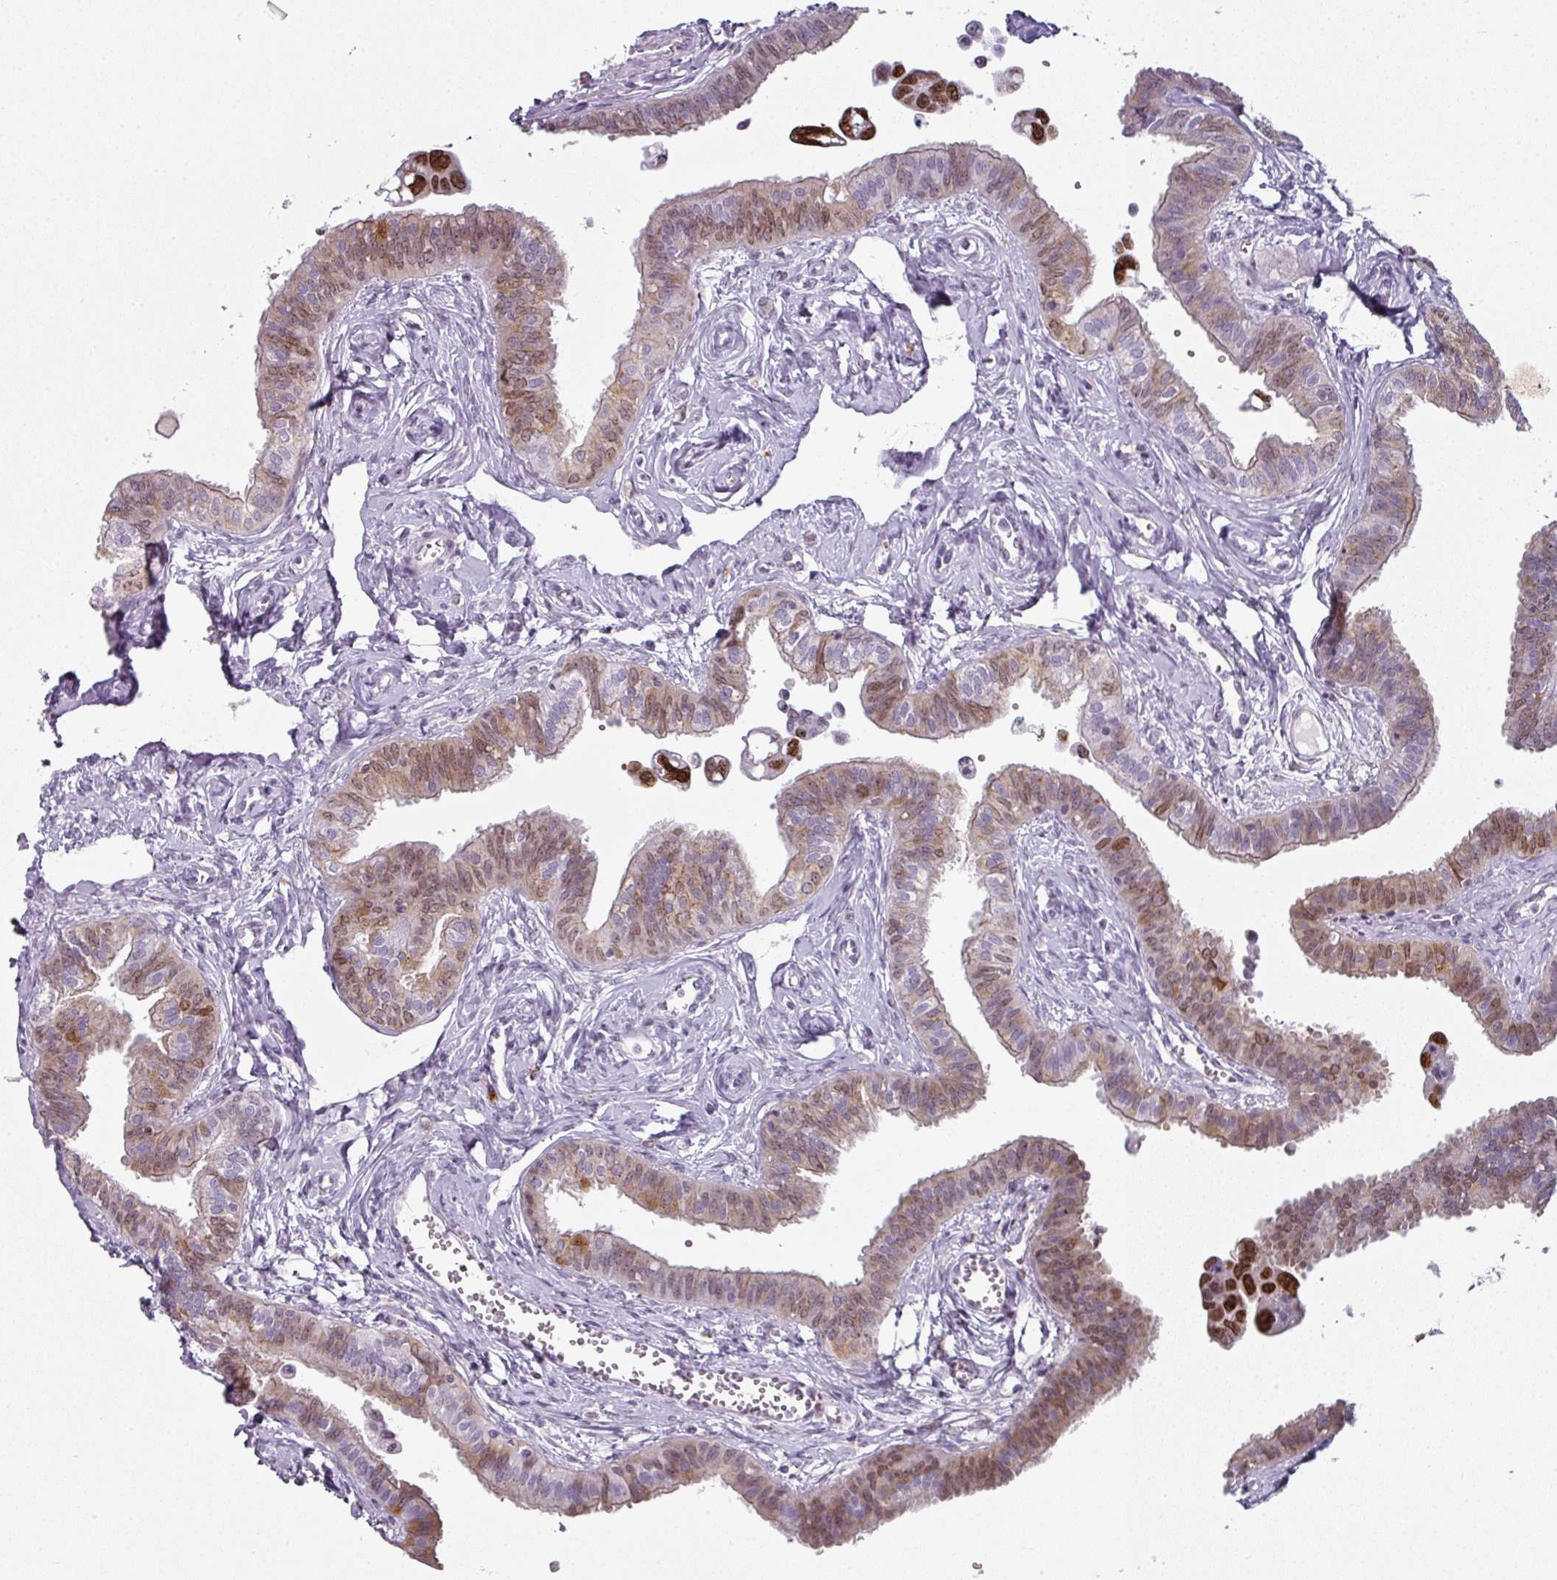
{"staining": {"intensity": "moderate", "quantity": "25%-75%", "location": "nuclear"}, "tissue": "fallopian tube", "cell_type": "Glandular cells", "image_type": "normal", "snomed": [{"axis": "morphology", "description": "Normal tissue, NOS"}, {"axis": "morphology", "description": "Carcinoma, NOS"}, {"axis": "topography", "description": "Fallopian tube"}, {"axis": "topography", "description": "Ovary"}], "caption": "Unremarkable fallopian tube shows moderate nuclear expression in approximately 25%-75% of glandular cells, visualized by immunohistochemistry.", "gene": "SYT8", "patient": {"sex": "female", "age": 59}}